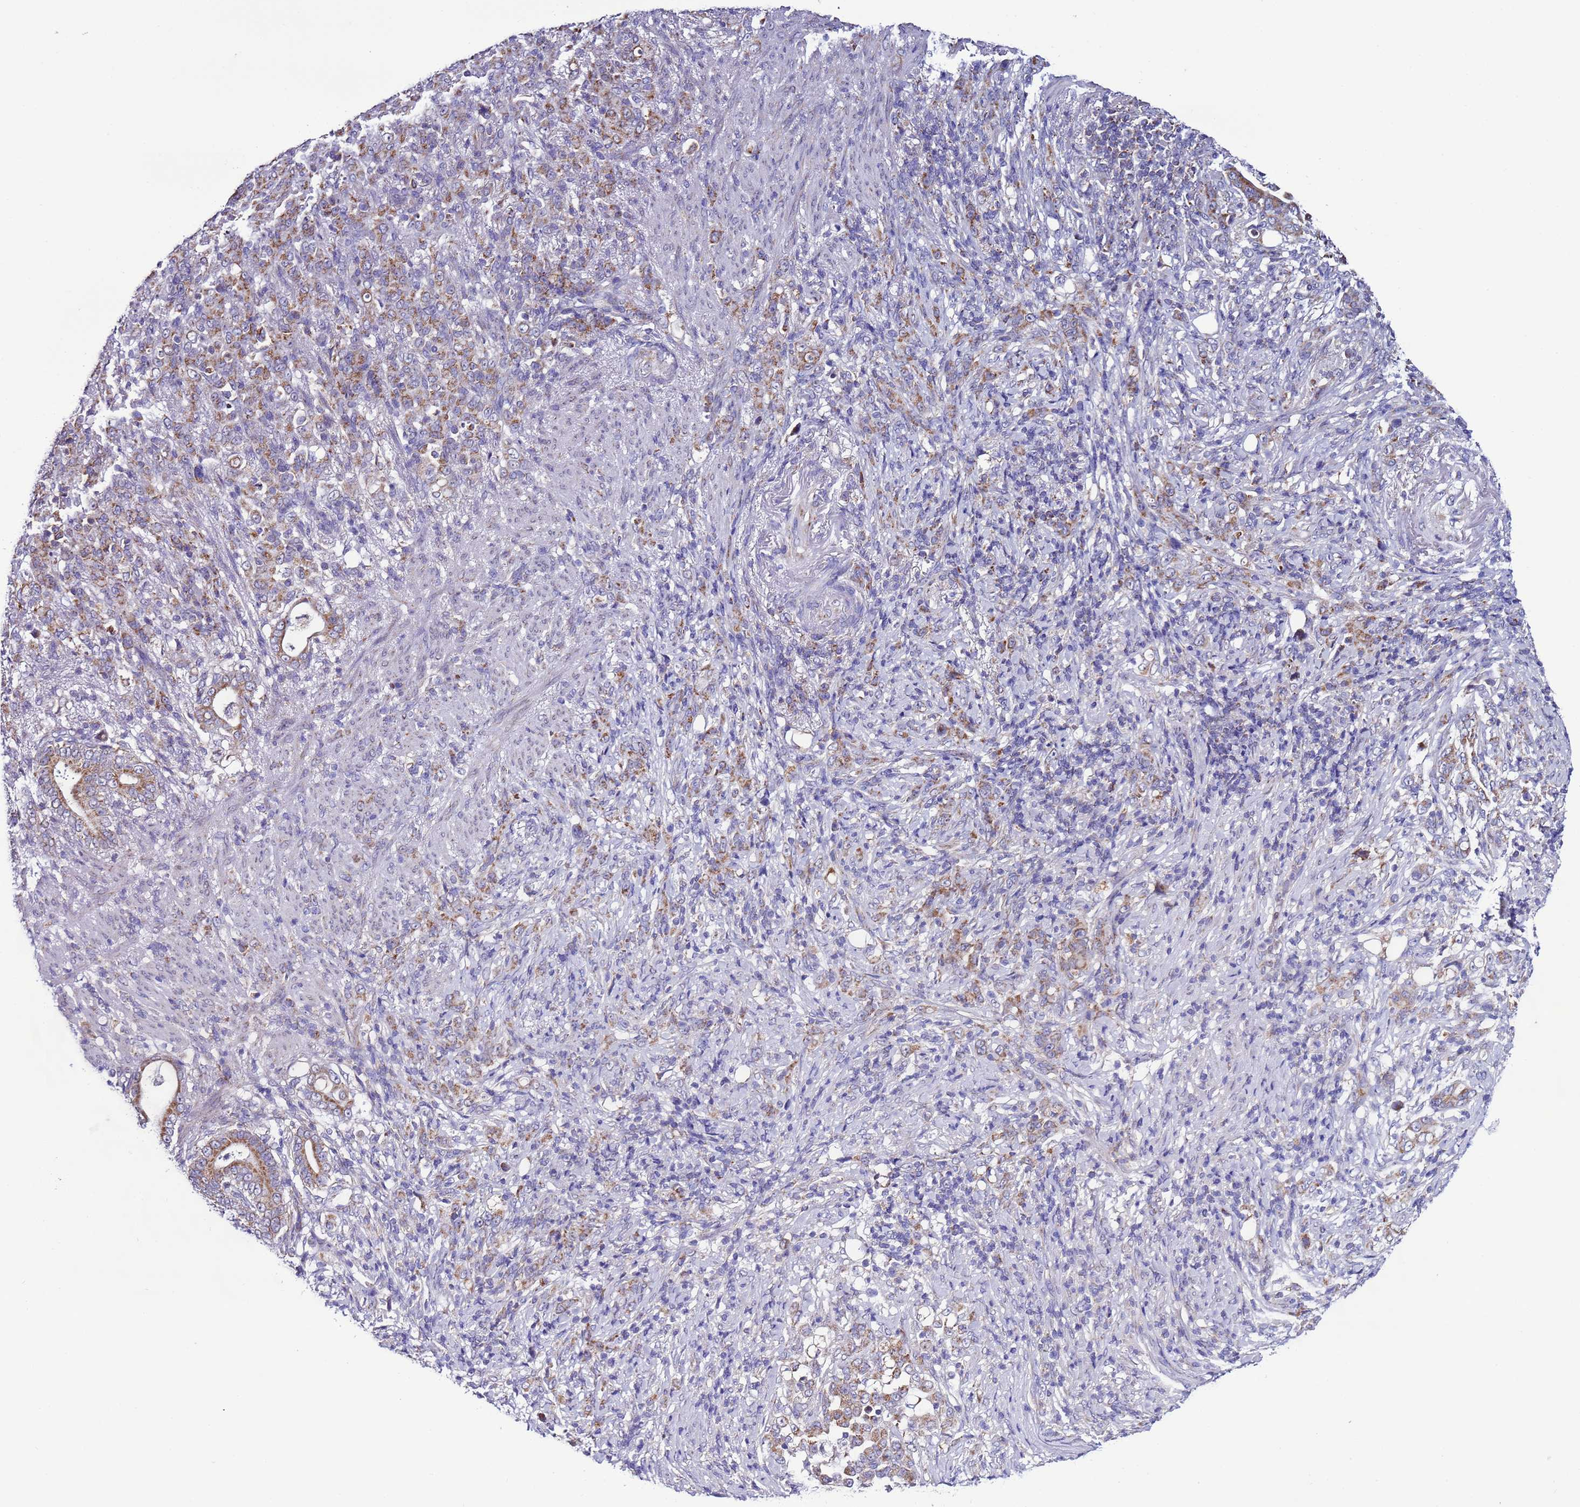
{"staining": {"intensity": "moderate", "quantity": ">75%", "location": "cytoplasmic/membranous"}, "tissue": "stomach cancer", "cell_type": "Tumor cells", "image_type": "cancer", "snomed": [{"axis": "morphology", "description": "Normal tissue, NOS"}, {"axis": "morphology", "description": "Adenocarcinoma, NOS"}, {"axis": "topography", "description": "Stomach"}], "caption": "Brown immunohistochemical staining in human stomach cancer (adenocarcinoma) reveals moderate cytoplasmic/membranous staining in approximately >75% of tumor cells.", "gene": "UEVLD", "patient": {"sex": "female", "age": 79}}